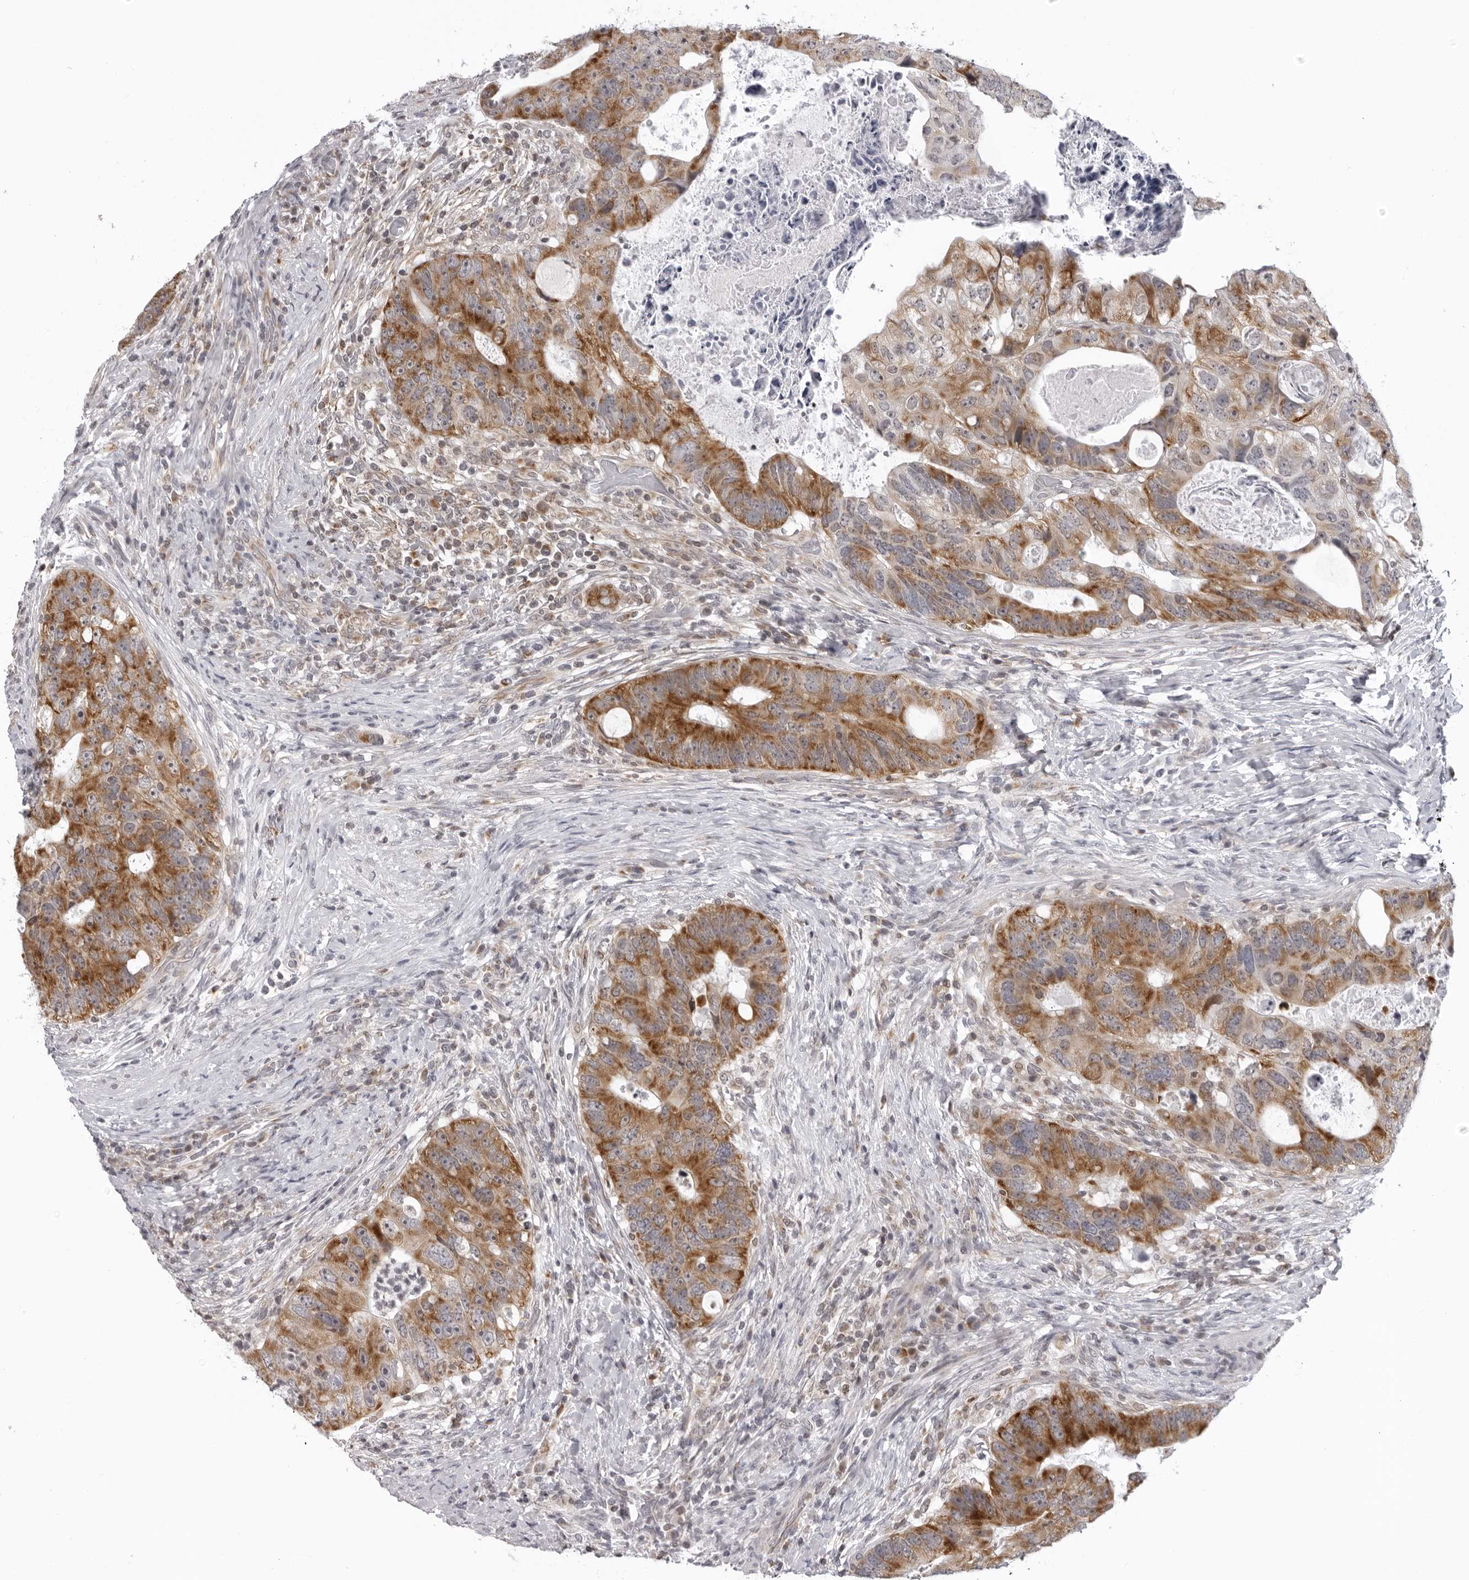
{"staining": {"intensity": "strong", "quantity": ">75%", "location": "cytoplasmic/membranous"}, "tissue": "colorectal cancer", "cell_type": "Tumor cells", "image_type": "cancer", "snomed": [{"axis": "morphology", "description": "Adenocarcinoma, NOS"}, {"axis": "topography", "description": "Rectum"}], "caption": "This image reveals immunohistochemistry staining of colorectal cancer, with high strong cytoplasmic/membranous expression in approximately >75% of tumor cells.", "gene": "MRPS15", "patient": {"sex": "male", "age": 59}}